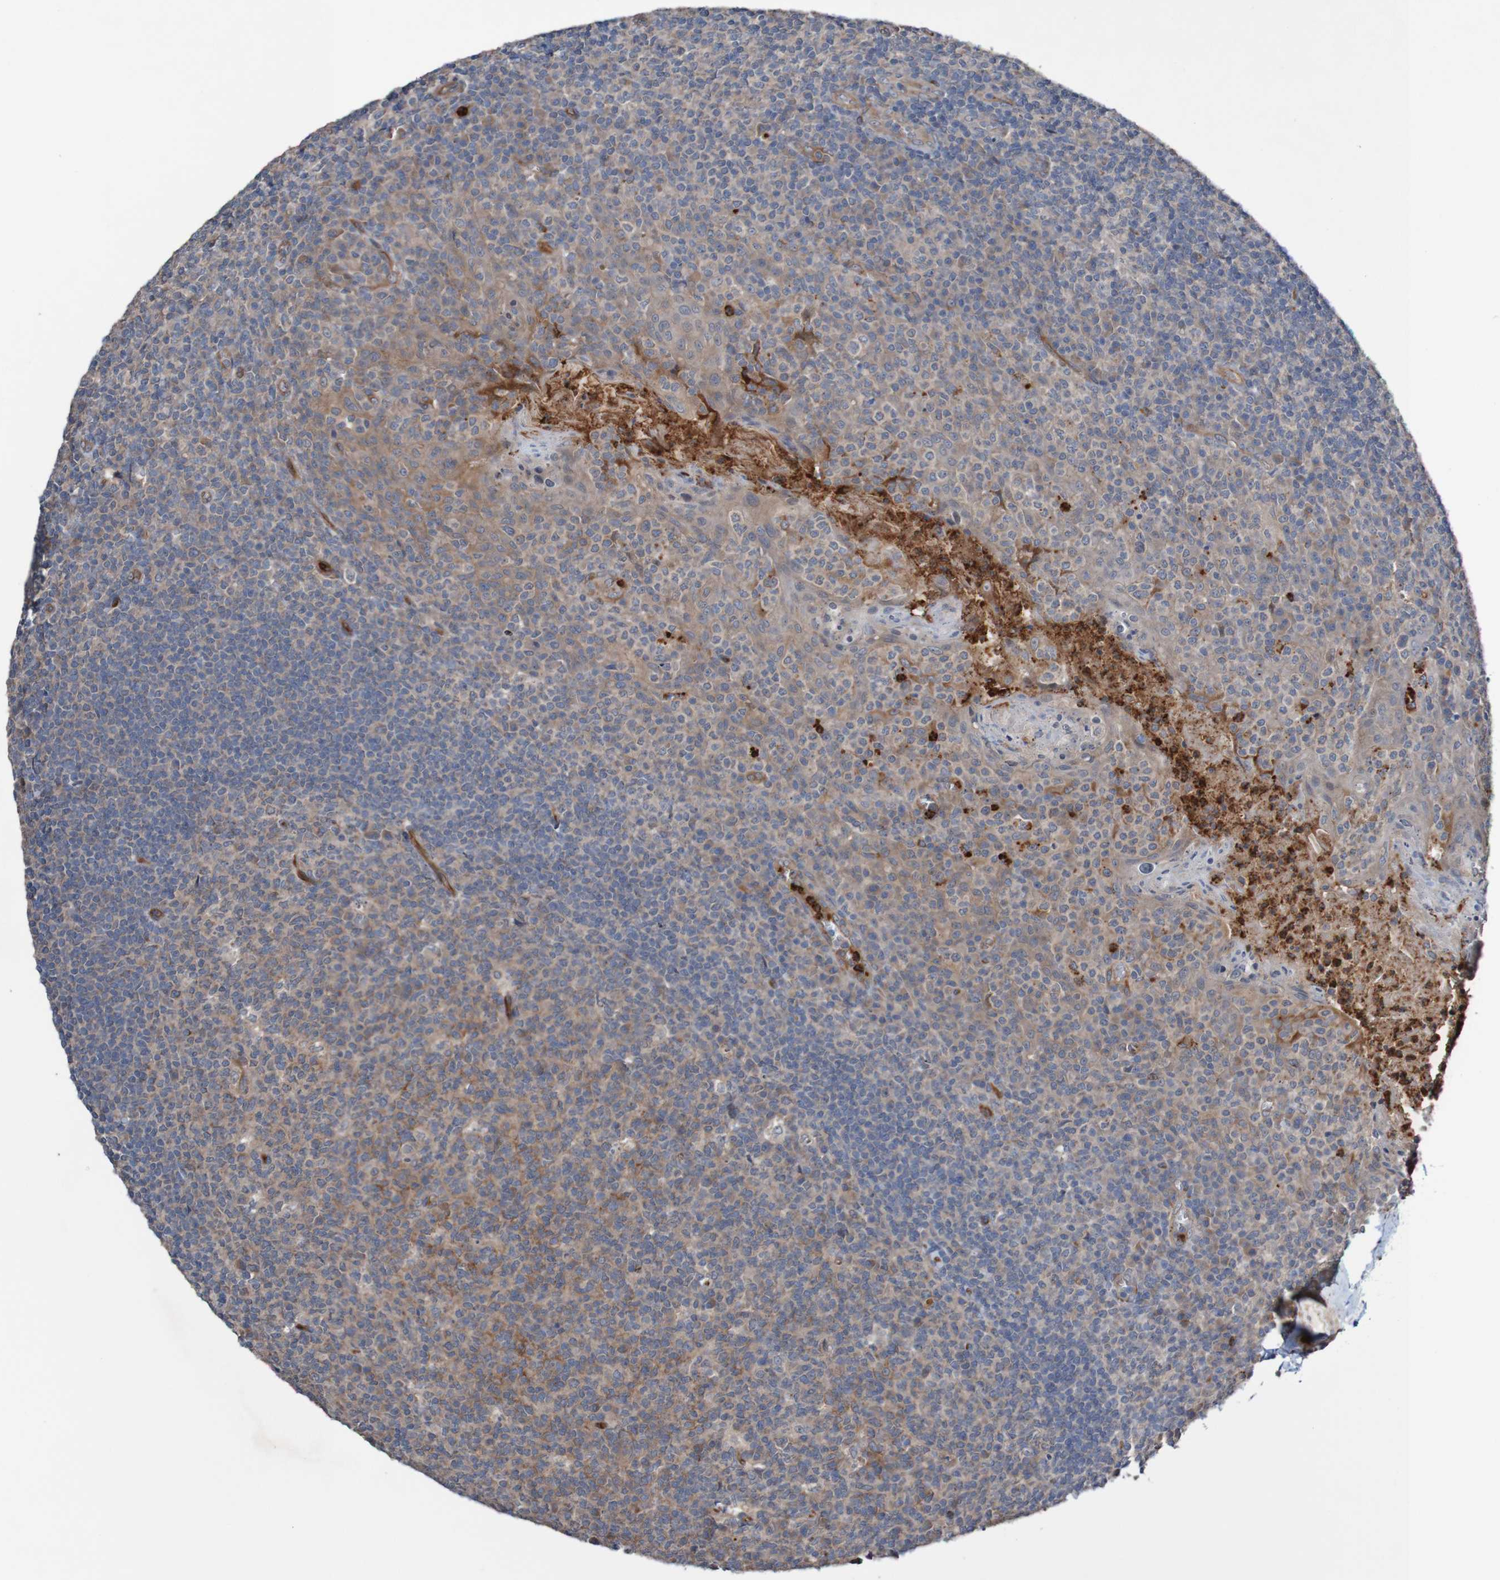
{"staining": {"intensity": "moderate", "quantity": "25%-75%", "location": "cytoplasmic/membranous"}, "tissue": "tonsil", "cell_type": "Germinal center cells", "image_type": "normal", "snomed": [{"axis": "morphology", "description": "Normal tissue, NOS"}, {"axis": "topography", "description": "Tonsil"}], "caption": "Germinal center cells demonstrate moderate cytoplasmic/membranous positivity in approximately 25%-75% of cells in normal tonsil. (brown staining indicates protein expression, while blue staining denotes nuclei).", "gene": "ST8SIA6", "patient": {"sex": "male", "age": 17}}